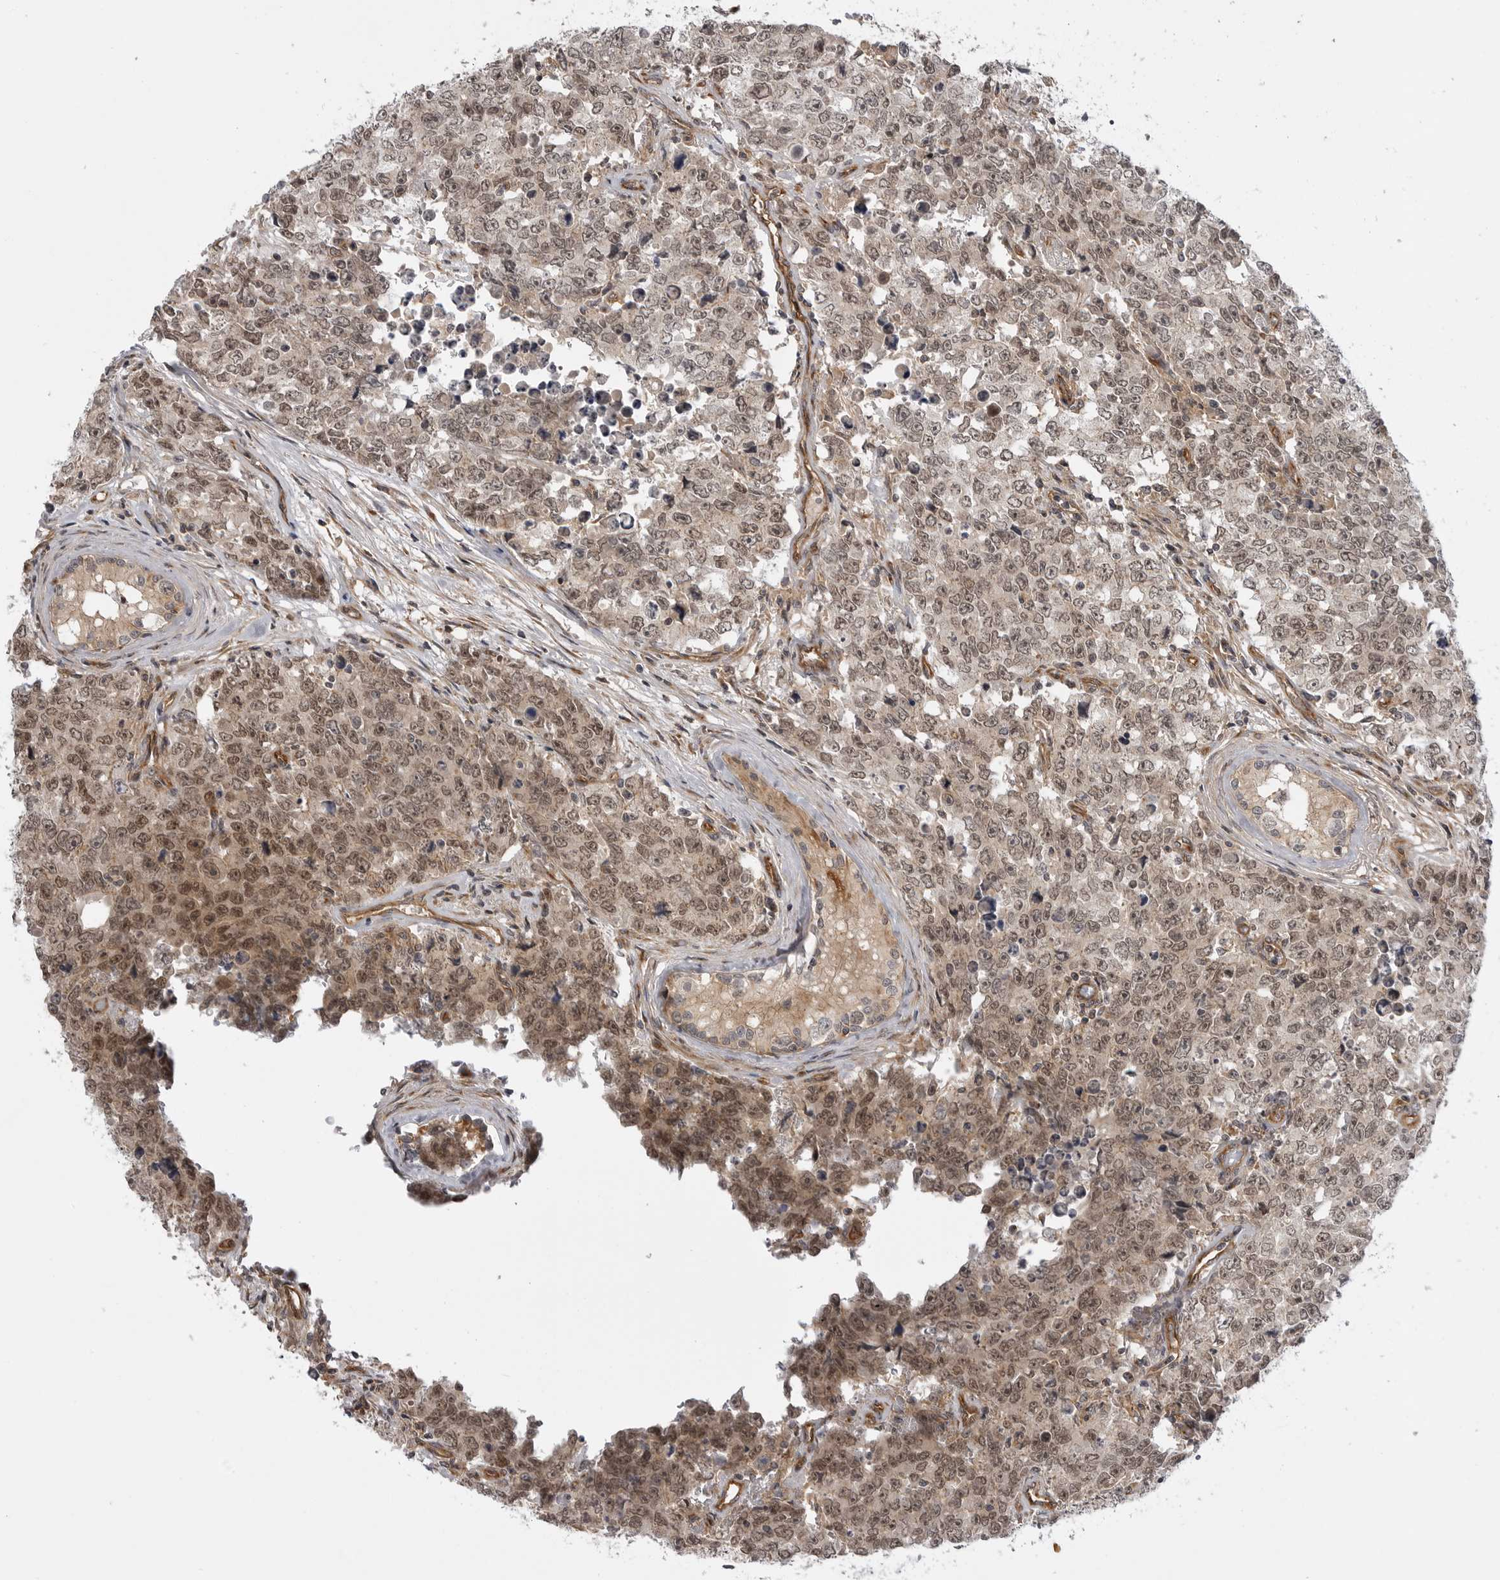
{"staining": {"intensity": "moderate", "quantity": ">75%", "location": "nuclear"}, "tissue": "testis cancer", "cell_type": "Tumor cells", "image_type": "cancer", "snomed": [{"axis": "morphology", "description": "Carcinoma, Embryonal, NOS"}, {"axis": "topography", "description": "Testis"}], "caption": "This histopathology image demonstrates IHC staining of human testis cancer (embryonal carcinoma), with medium moderate nuclear expression in approximately >75% of tumor cells.", "gene": "LRRC45", "patient": {"sex": "male", "age": 28}}